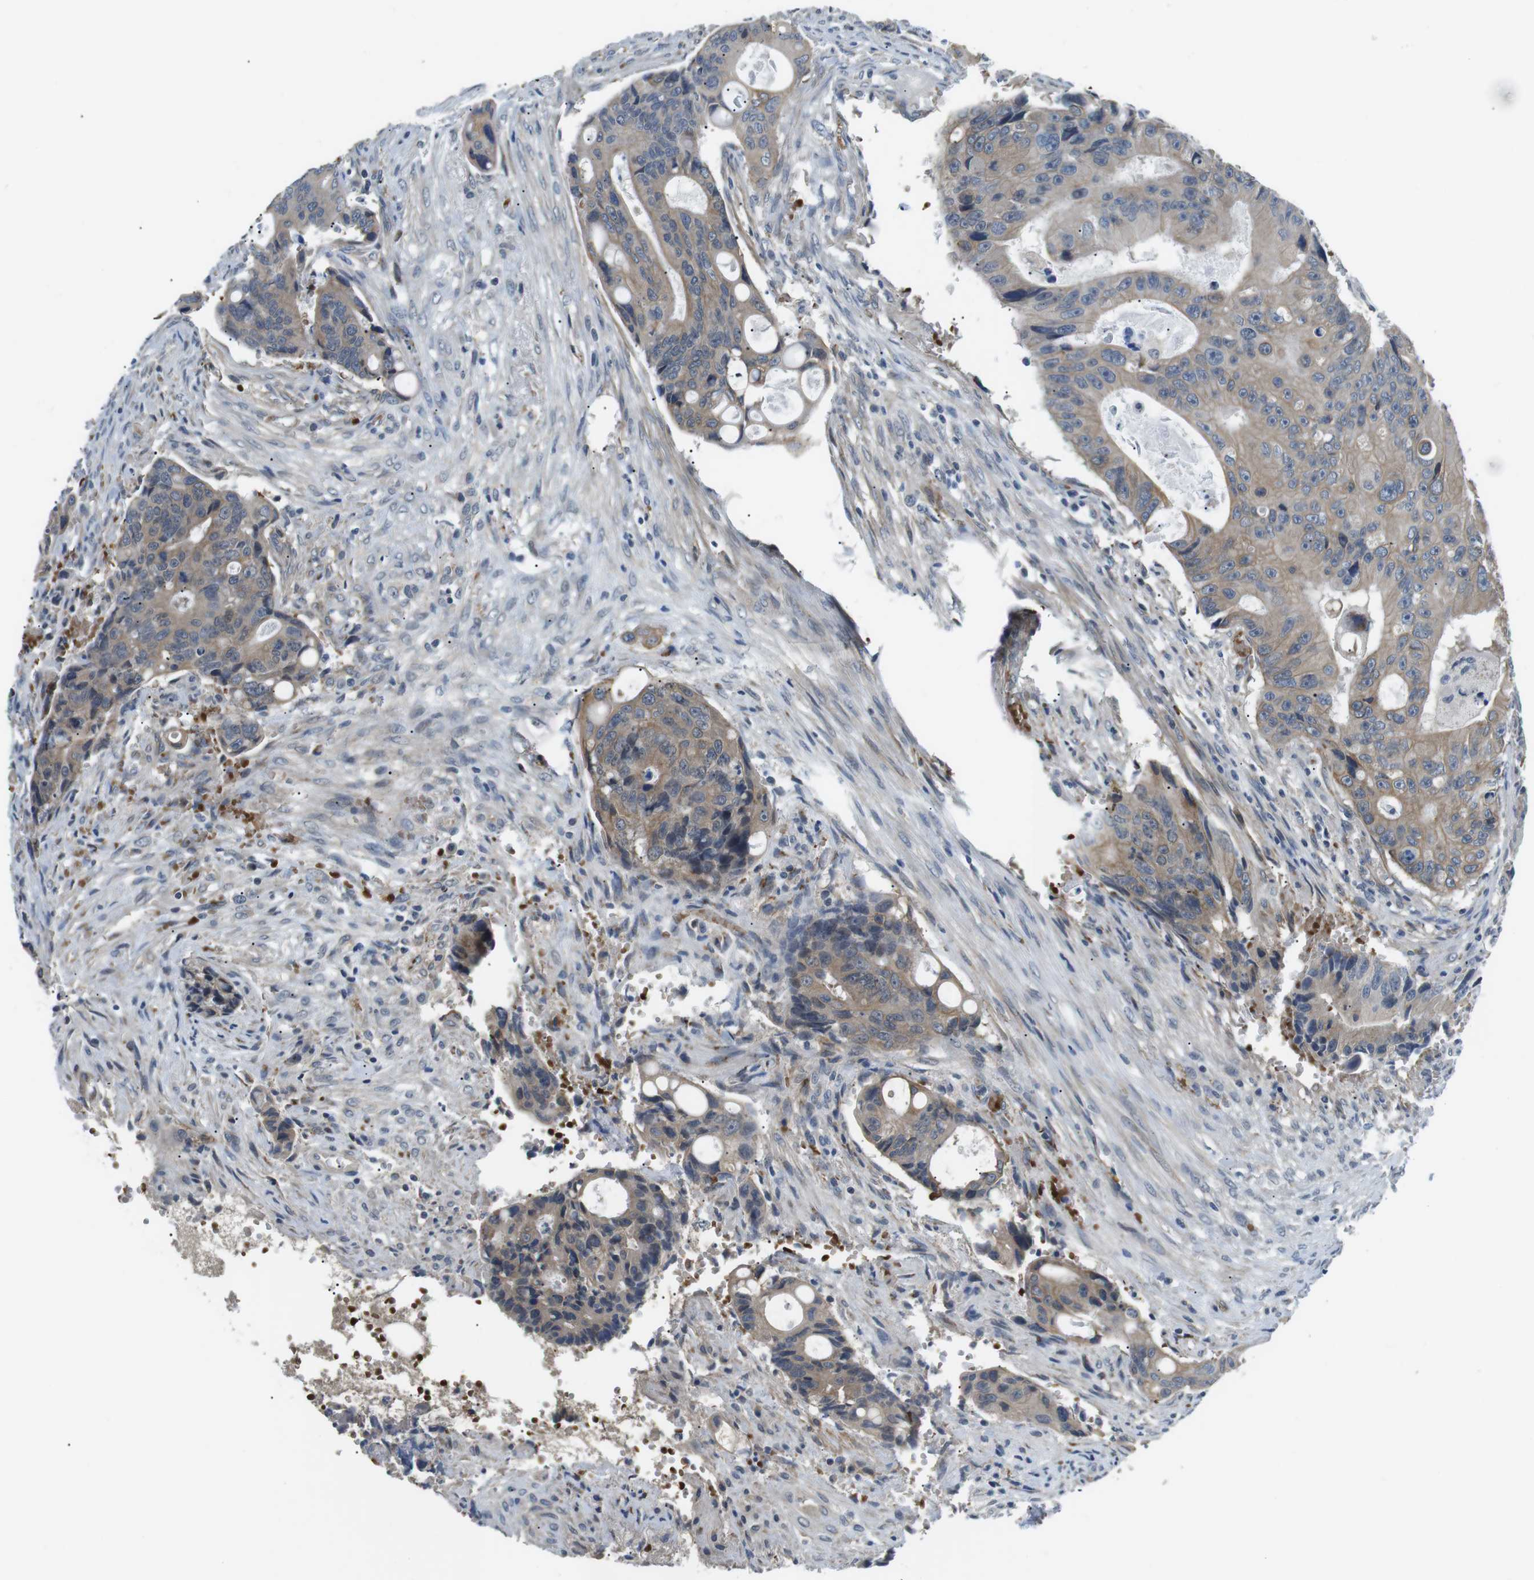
{"staining": {"intensity": "weak", "quantity": ">75%", "location": "cytoplasmic/membranous"}, "tissue": "colorectal cancer", "cell_type": "Tumor cells", "image_type": "cancer", "snomed": [{"axis": "morphology", "description": "Adenocarcinoma, NOS"}, {"axis": "topography", "description": "Colon"}], "caption": "There is low levels of weak cytoplasmic/membranous positivity in tumor cells of colorectal adenocarcinoma, as demonstrated by immunohistochemical staining (brown color).", "gene": "WSCD1", "patient": {"sex": "female", "age": 57}}